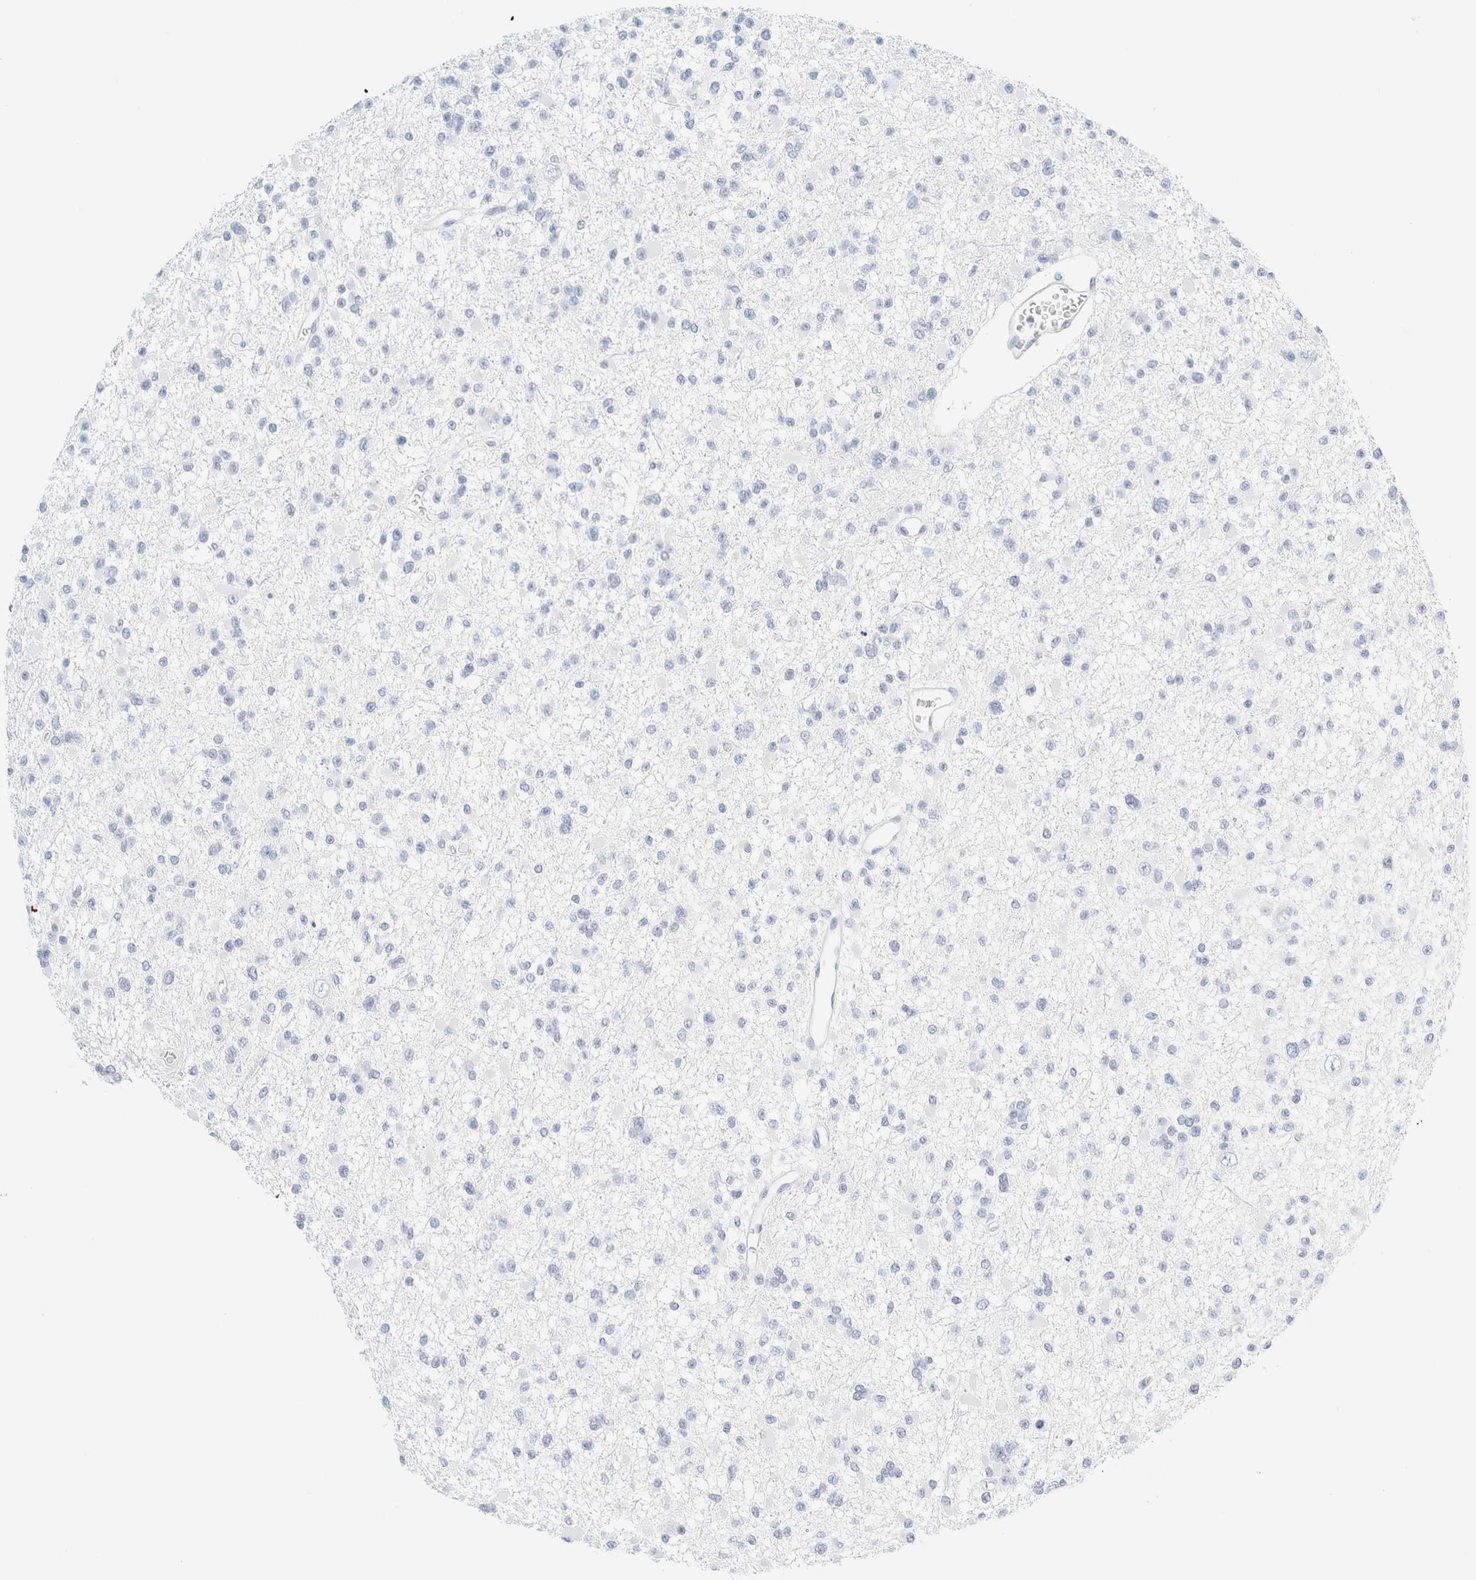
{"staining": {"intensity": "negative", "quantity": "none", "location": "none"}, "tissue": "glioma", "cell_type": "Tumor cells", "image_type": "cancer", "snomed": [{"axis": "morphology", "description": "Glioma, malignant, Low grade"}, {"axis": "topography", "description": "Brain"}], "caption": "IHC histopathology image of neoplastic tissue: low-grade glioma (malignant) stained with DAB shows no significant protein staining in tumor cells. Brightfield microscopy of IHC stained with DAB (3,3'-diaminobenzidine) (brown) and hematoxylin (blue), captured at high magnification.", "gene": "DPYS", "patient": {"sex": "female", "age": 22}}